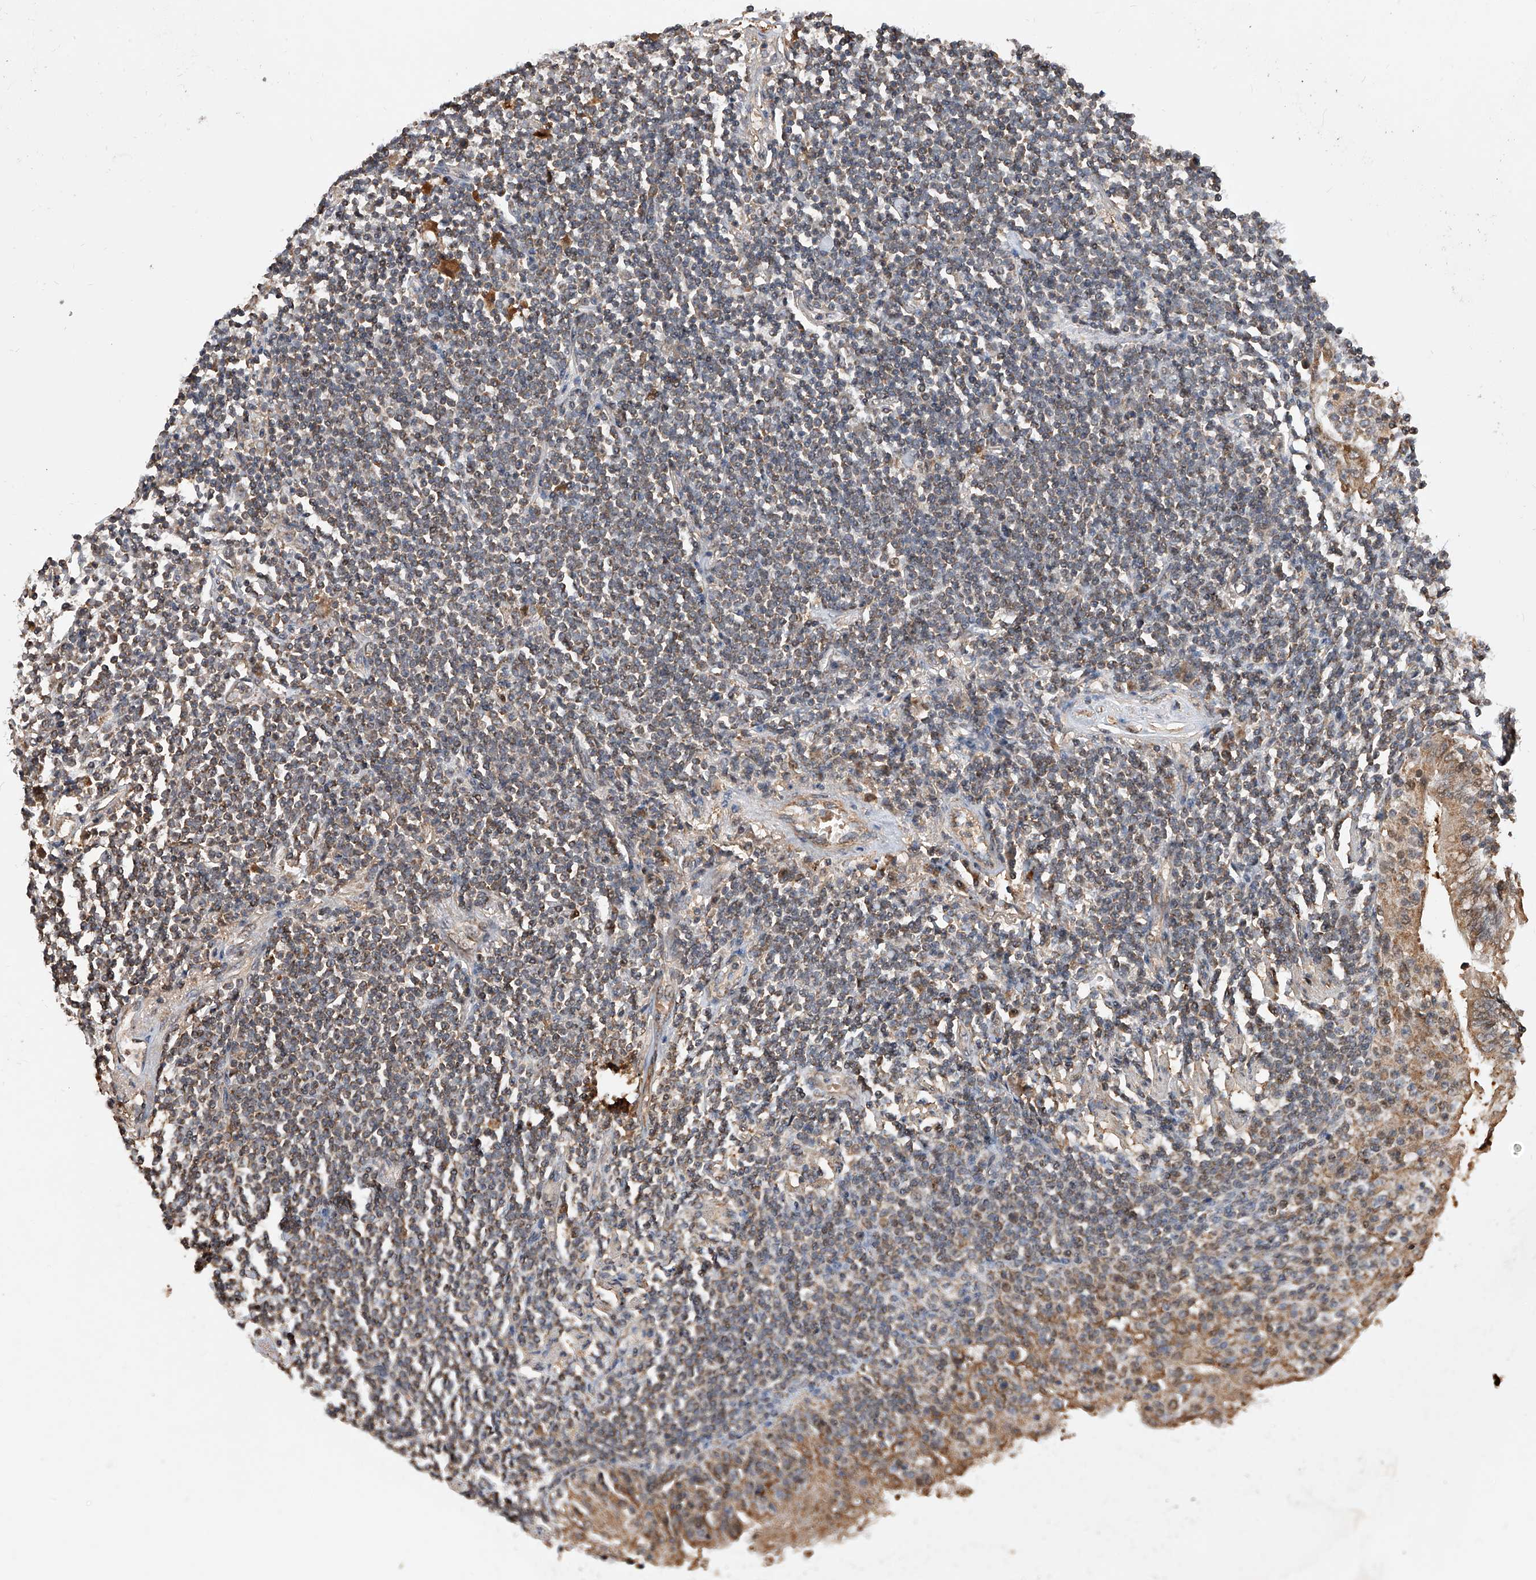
{"staining": {"intensity": "weak", "quantity": ">75%", "location": "cytoplasmic/membranous"}, "tissue": "lymphoma", "cell_type": "Tumor cells", "image_type": "cancer", "snomed": [{"axis": "morphology", "description": "Malignant lymphoma, non-Hodgkin's type, Low grade"}, {"axis": "topography", "description": "Lung"}], "caption": "Brown immunohistochemical staining in human lymphoma shows weak cytoplasmic/membranous expression in approximately >75% of tumor cells.", "gene": "GMDS", "patient": {"sex": "female", "age": 71}}